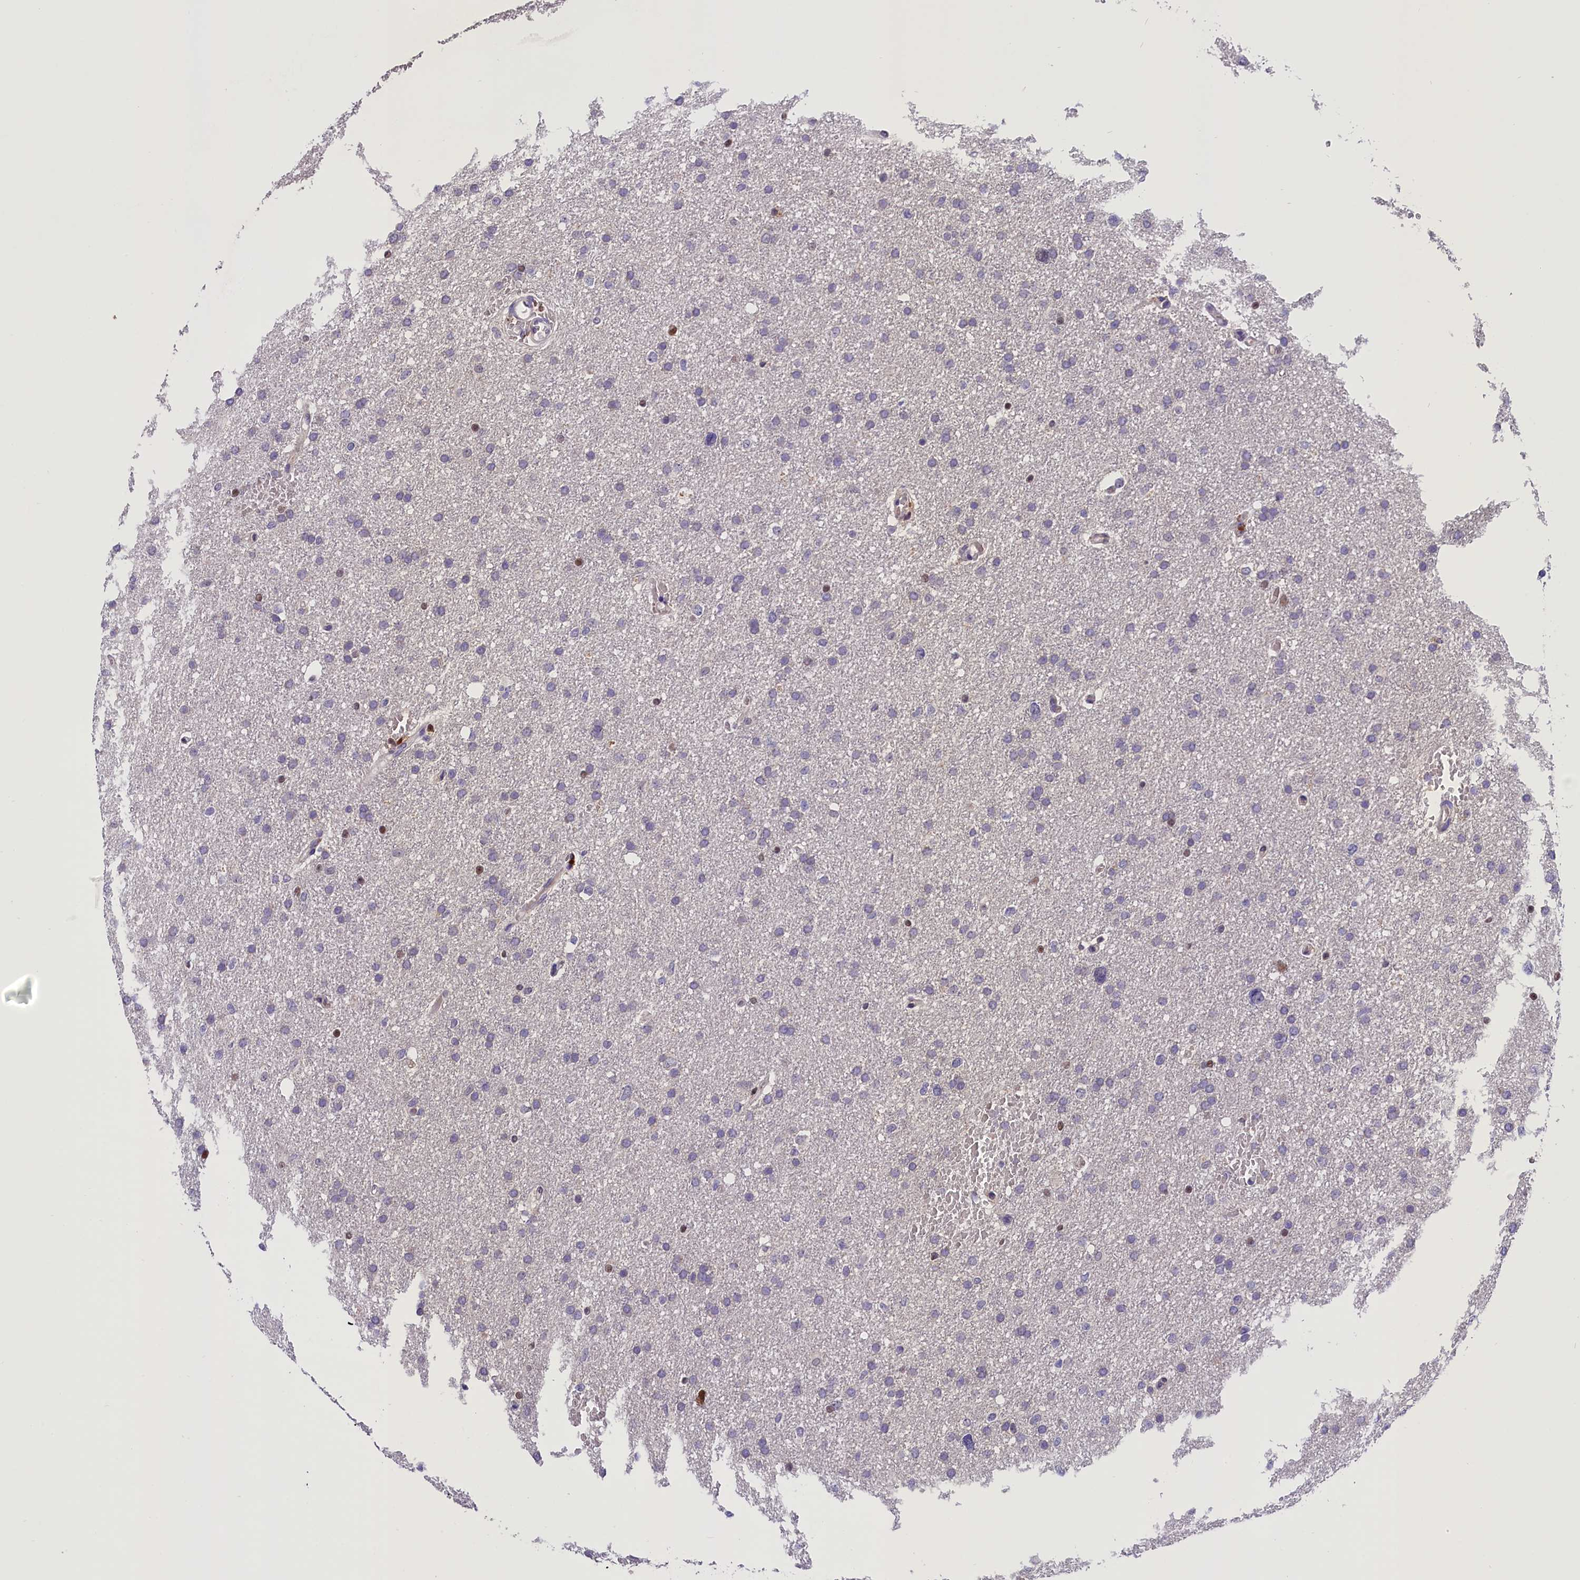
{"staining": {"intensity": "negative", "quantity": "none", "location": "none"}, "tissue": "glioma", "cell_type": "Tumor cells", "image_type": "cancer", "snomed": [{"axis": "morphology", "description": "Glioma, malignant, High grade"}, {"axis": "topography", "description": "Cerebral cortex"}], "caption": "A micrograph of human glioma is negative for staining in tumor cells.", "gene": "BTBD9", "patient": {"sex": "female", "age": 36}}